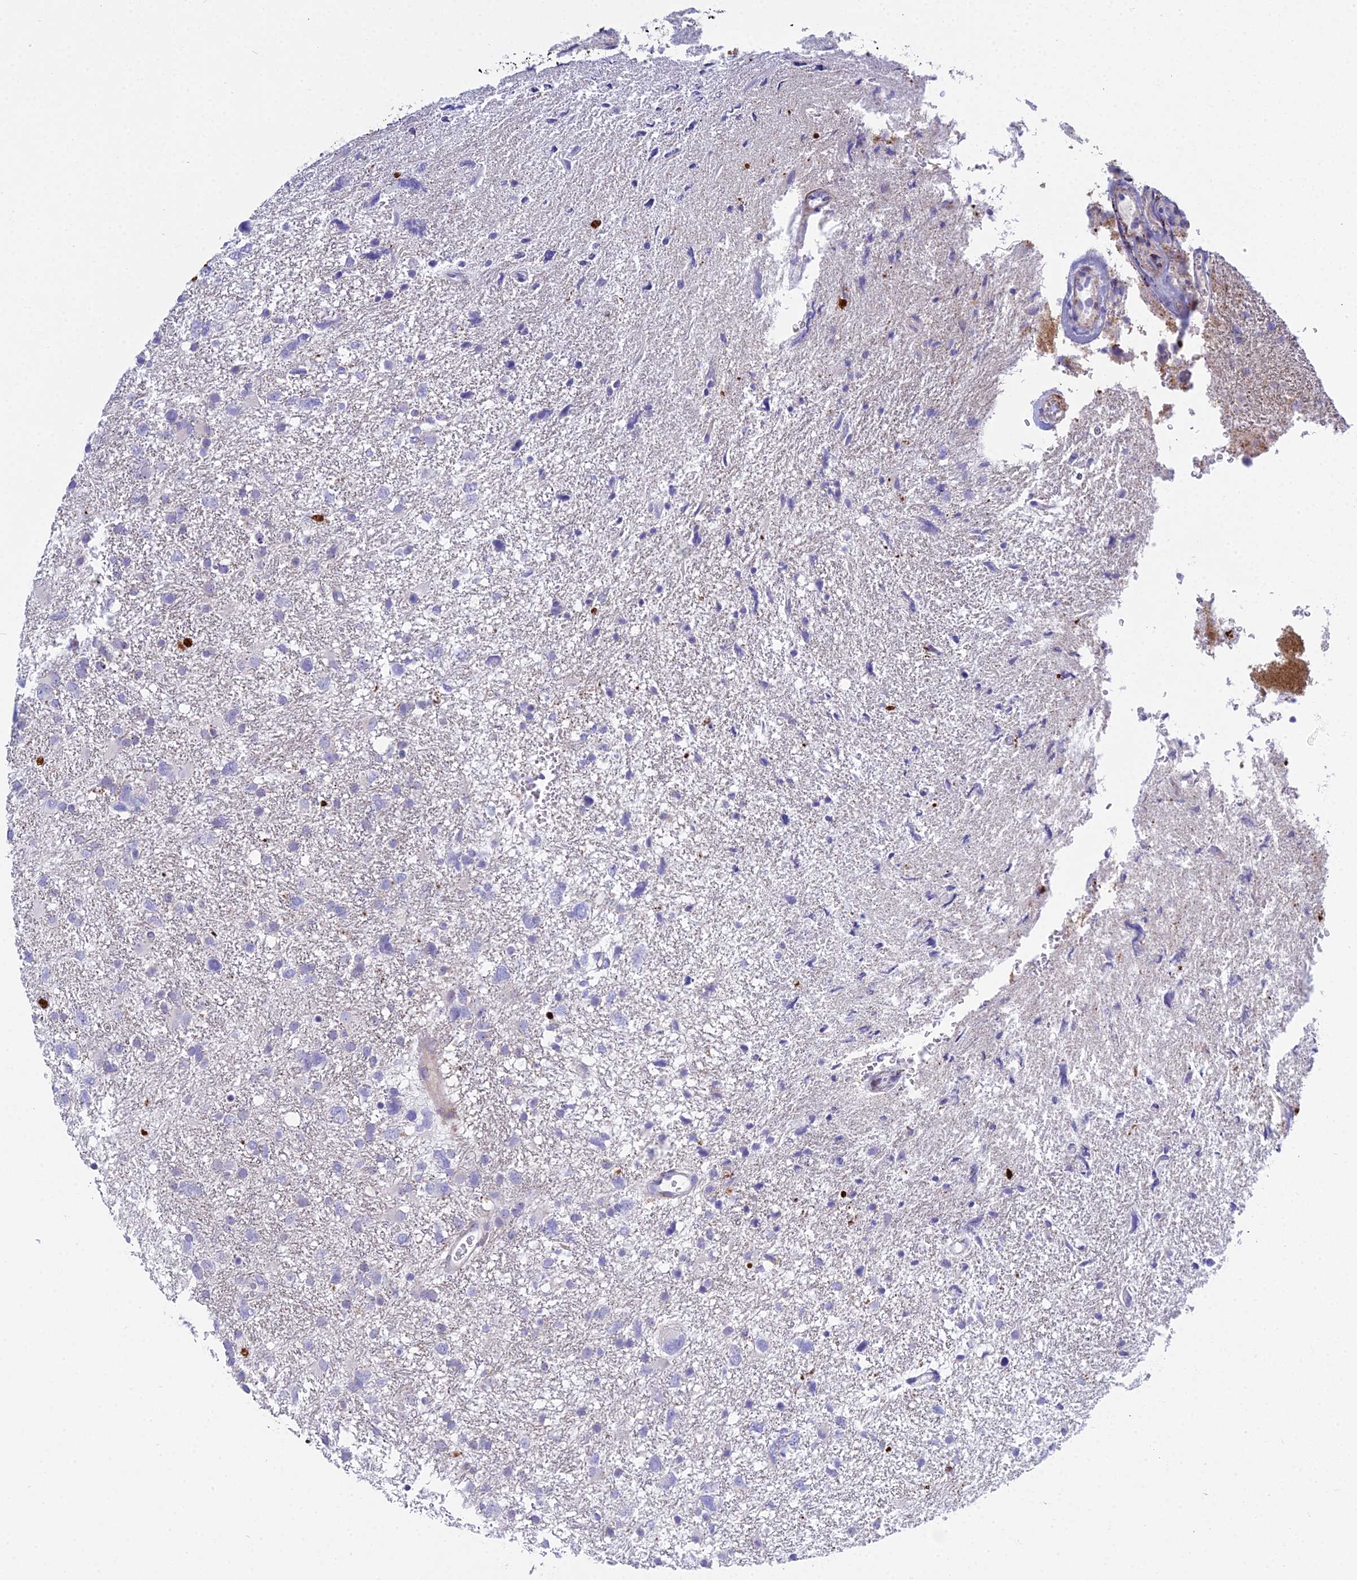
{"staining": {"intensity": "negative", "quantity": "none", "location": "none"}, "tissue": "glioma", "cell_type": "Tumor cells", "image_type": "cancer", "snomed": [{"axis": "morphology", "description": "Glioma, malignant, High grade"}, {"axis": "topography", "description": "Brain"}], "caption": "This is a histopathology image of immunohistochemistry (IHC) staining of glioma, which shows no positivity in tumor cells.", "gene": "PRR13", "patient": {"sex": "male", "age": 61}}